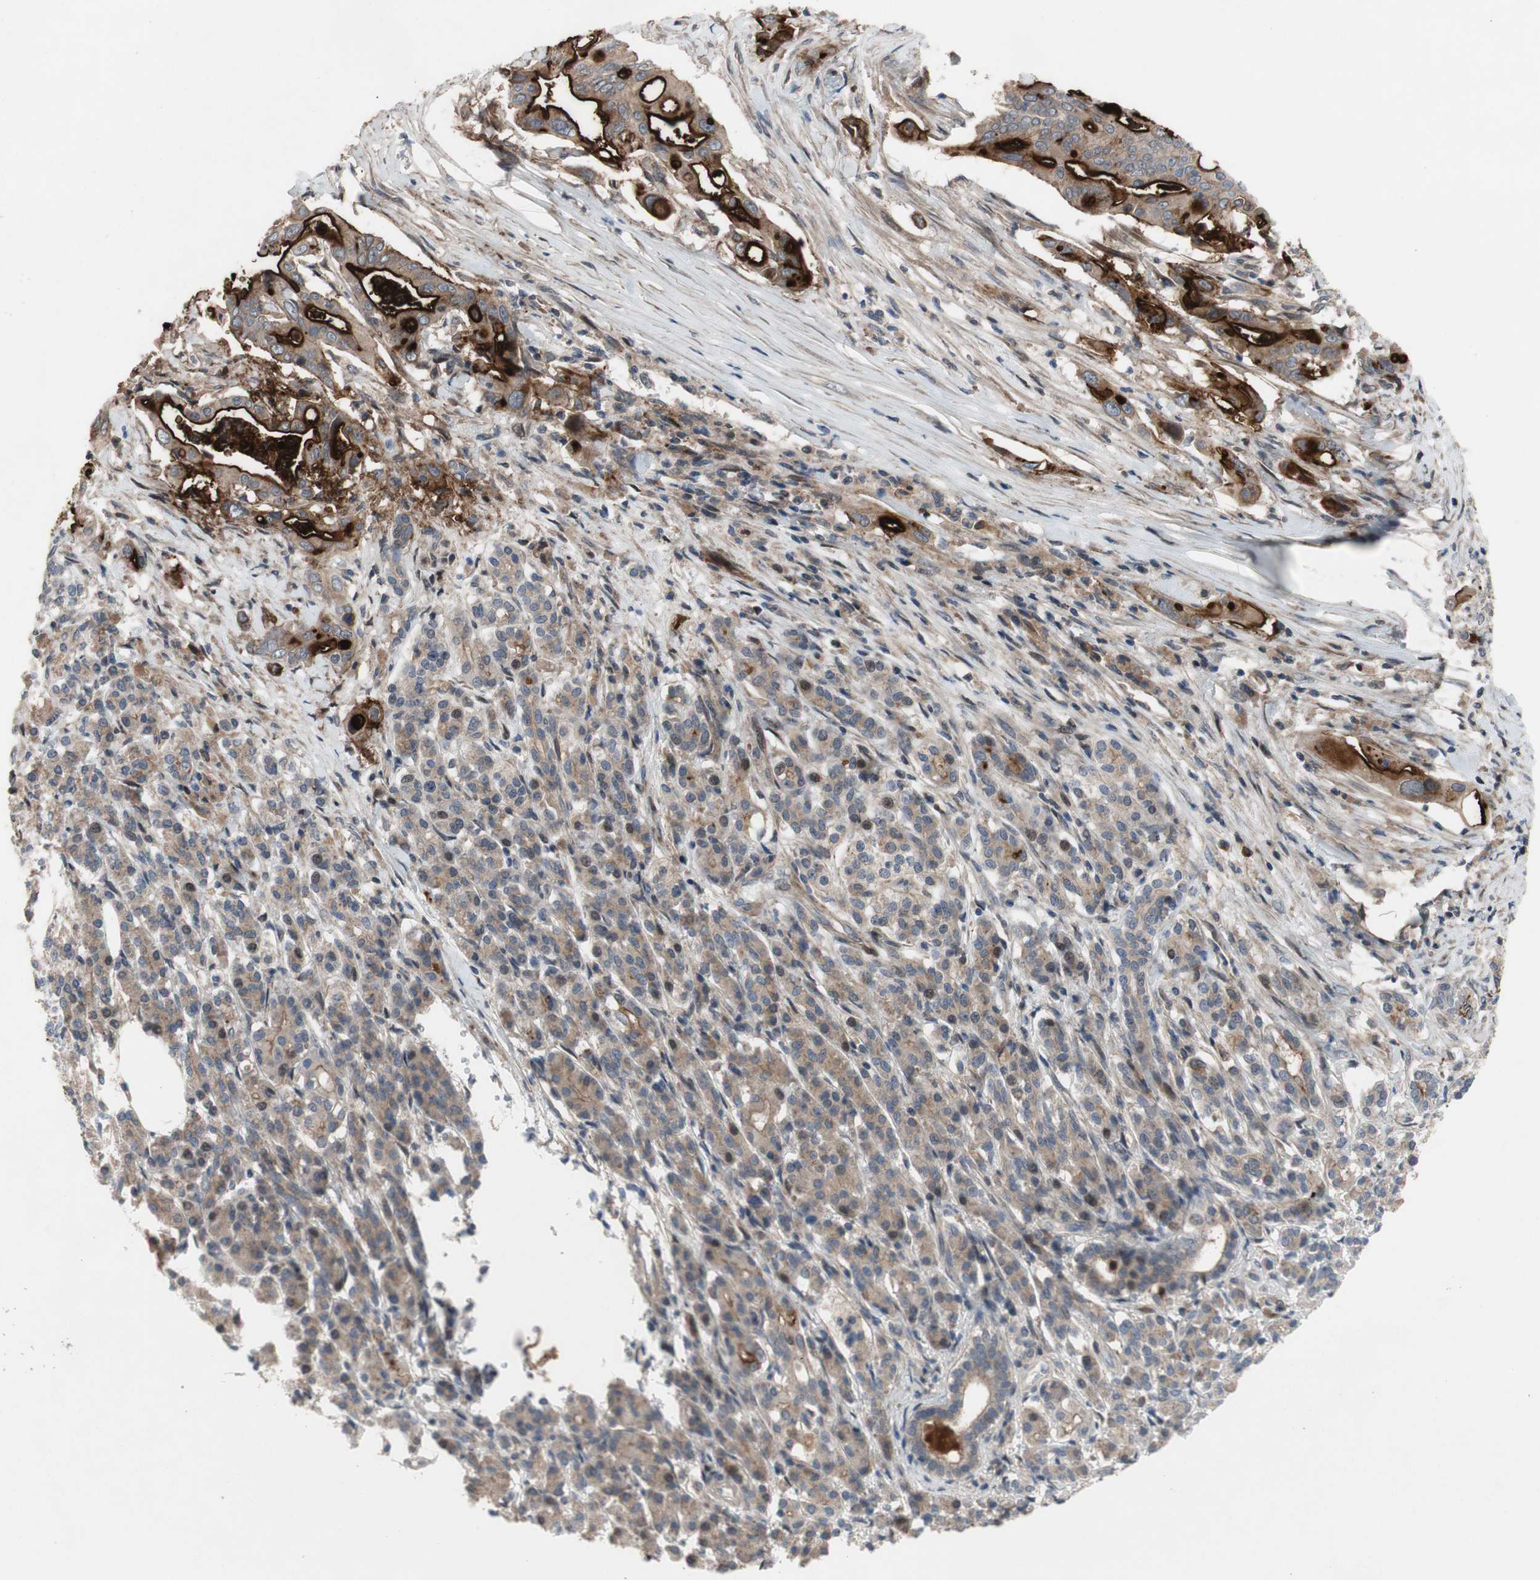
{"staining": {"intensity": "moderate", "quantity": ">75%", "location": "cytoplasmic/membranous"}, "tissue": "pancreatic cancer", "cell_type": "Tumor cells", "image_type": "cancer", "snomed": [{"axis": "morphology", "description": "Normal tissue, NOS"}, {"axis": "topography", "description": "Pancreas"}], "caption": "Immunohistochemistry (IHC) image of pancreatic cancer stained for a protein (brown), which exhibits medium levels of moderate cytoplasmic/membranous positivity in about >75% of tumor cells.", "gene": "OAZ1", "patient": {"sex": "male", "age": 42}}